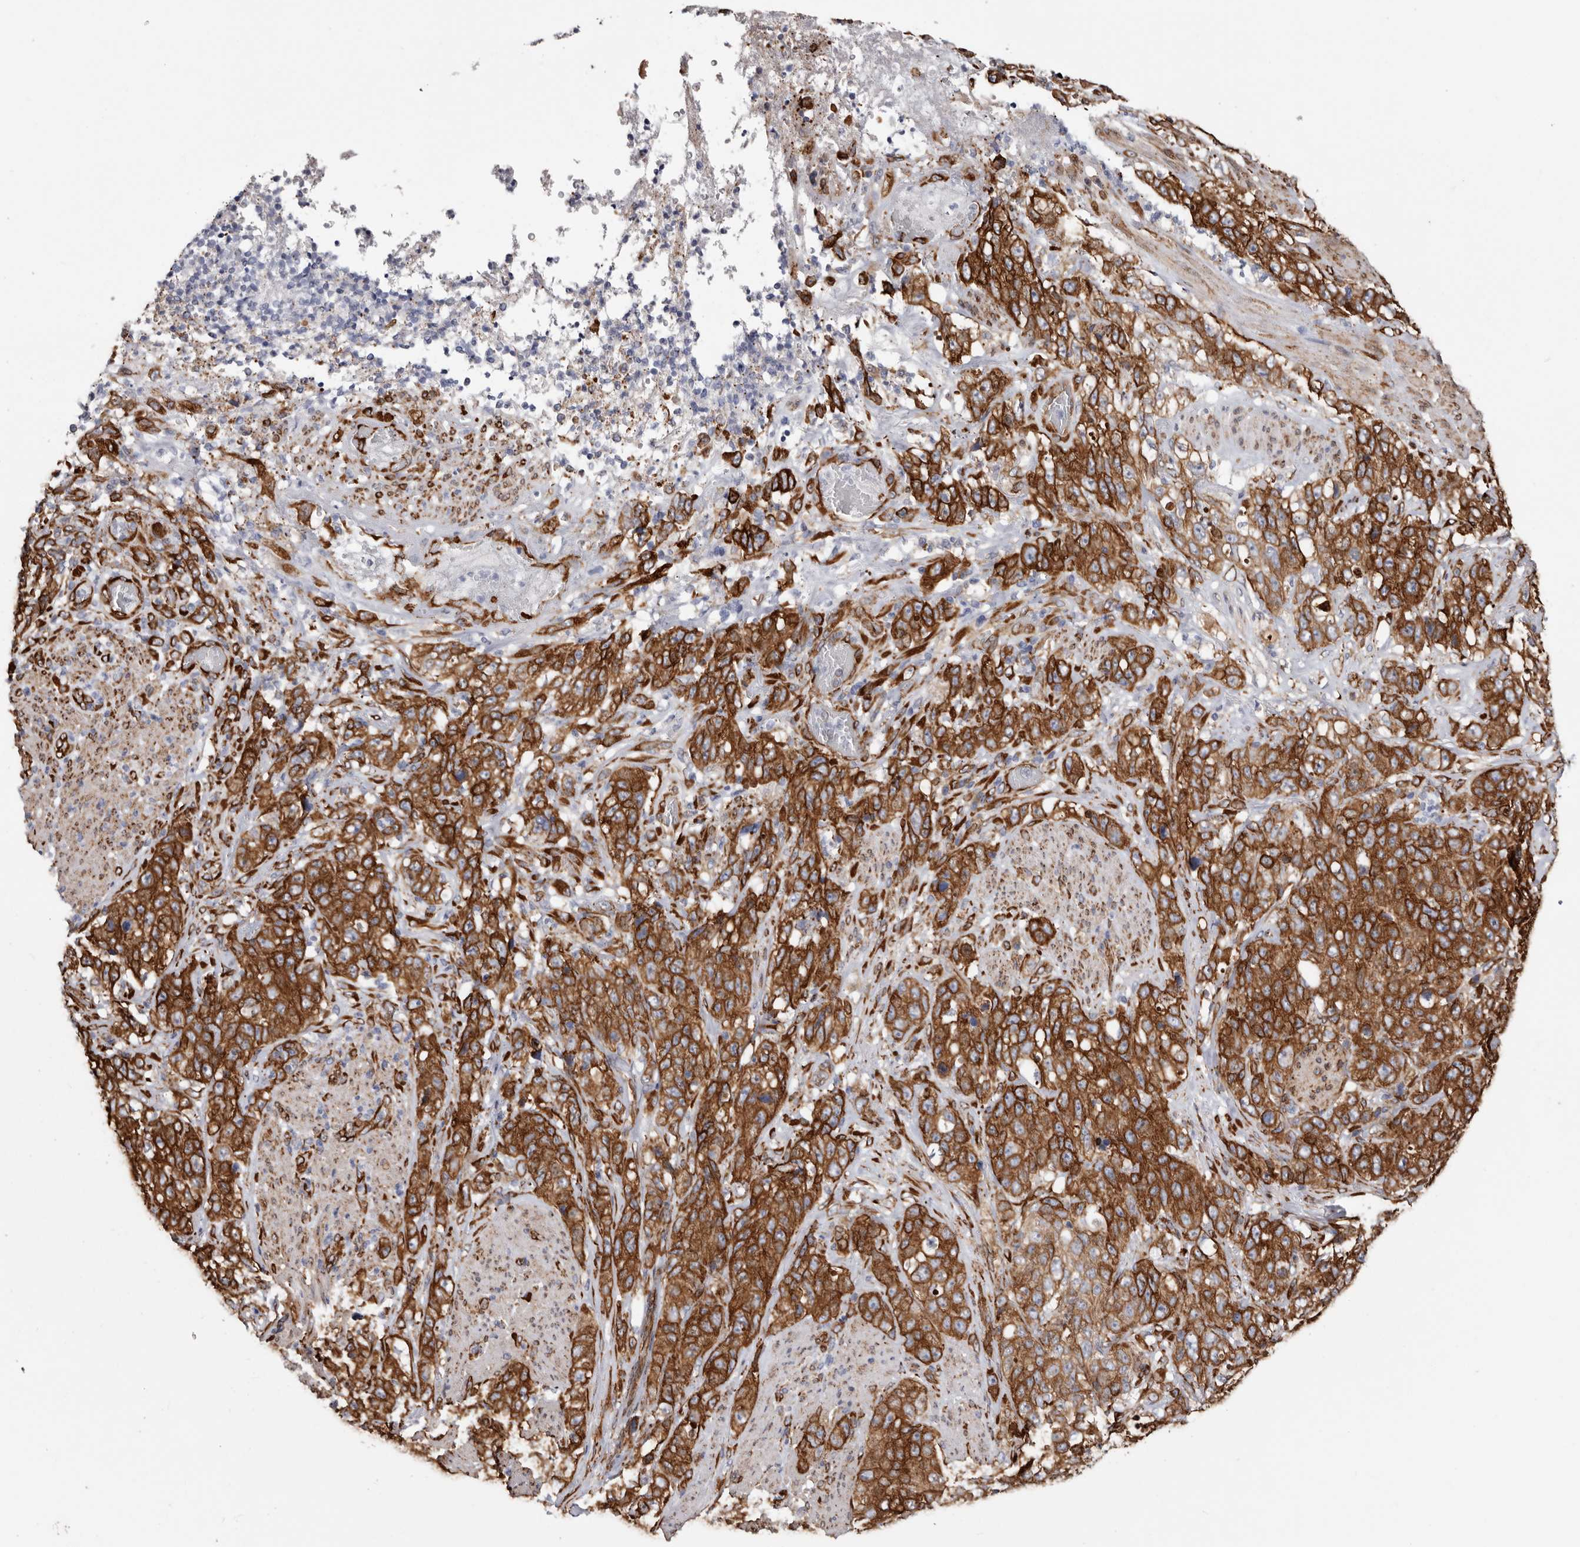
{"staining": {"intensity": "strong", "quantity": ">75%", "location": "cytoplasmic/membranous"}, "tissue": "stomach cancer", "cell_type": "Tumor cells", "image_type": "cancer", "snomed": [{"axis": "morphology", "description": "Adenocarcinoma, NOS"}, {"axis": "topography", "description": "Stomach"}], "caption": "IHC micrograph of neoplastic tissue: adenocarcinoma (stomach) stained using IHC displays high levels of strong protein expression localized specifically in the cytoplasmic/membranous of tumor cells, appearing as a cytoplasmic/membranous brown color.", "gene": "SEMA3E", "patient": {"sex": "male", "age": 48}}